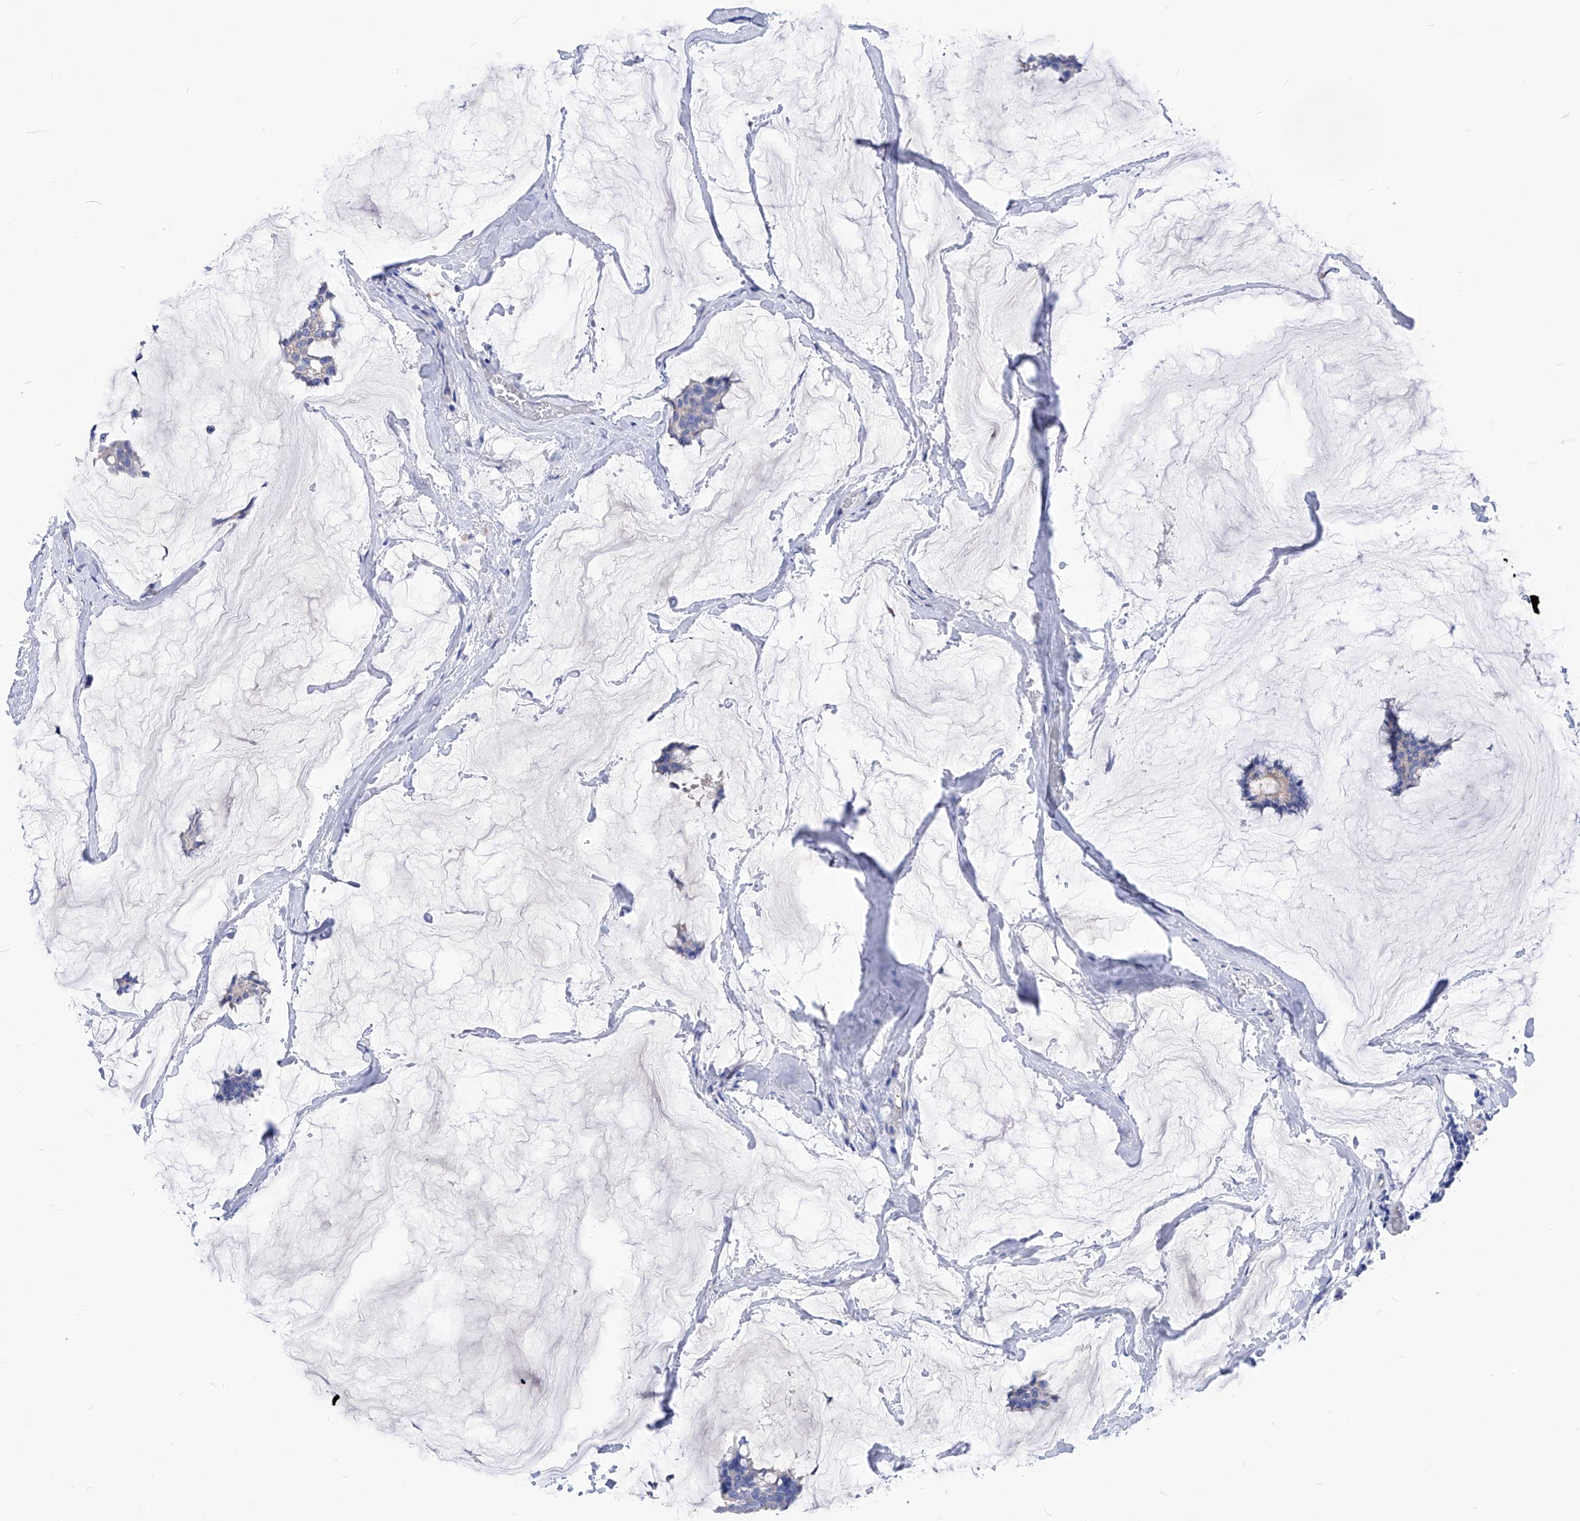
{"staining": {"intensity": "negative", "quantity": "none", "location": "none"}, "tissue": "breast cancer", "cell_type": "Tumor cells", "image_type": "cancer", "snomed": [{"axis": "morphology", "description": "Duct carcinoma"}, {"axis": "topography", "description": "Breast"}], "caption": "The immunohistochemistry (IHC) photomicrograph has no significant positivity in tumor cells of breast invasive ductal carcinoma tissue.", "gene": "XPNPEP1", "patient": {"sex": "female", "age": 93}}